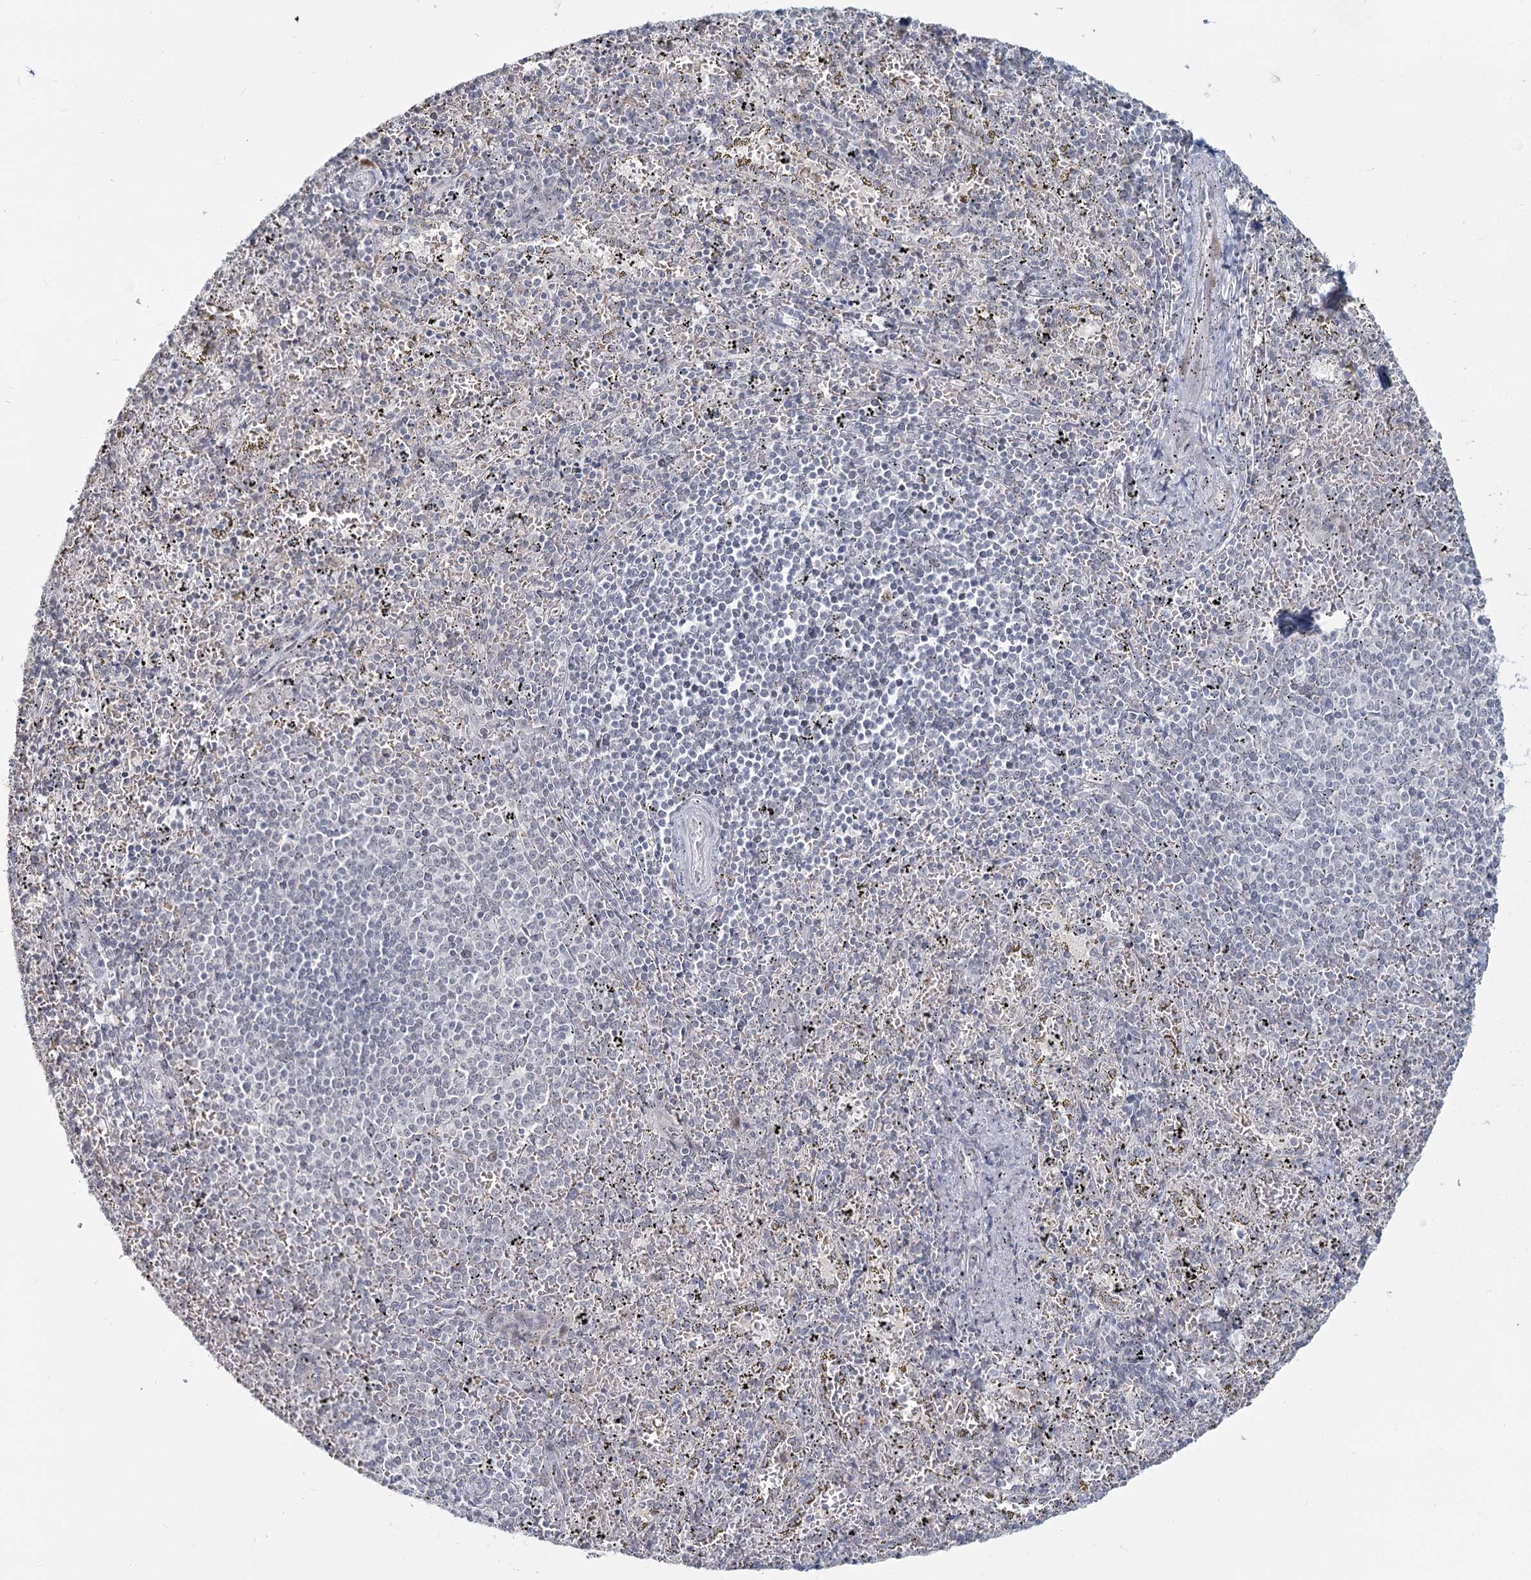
{"staining": {"intensity": "negative", "quantity": "none", "location": "none"}, "tissue": "spleen", "cell_type": "Cells in red pulp", "image_type": "normal", "snomed": [{"axis": "morphology", "description": "Normal tissue, NOS"}, {"axis": "topography", "description": "Spleen"}], "caption": "This is an IHC photomicrograph of normal human spleen. There is no expression in cells in red pulp.", "gene": "LY6G5C", "patient": {"sex": "male", "age": 11}}